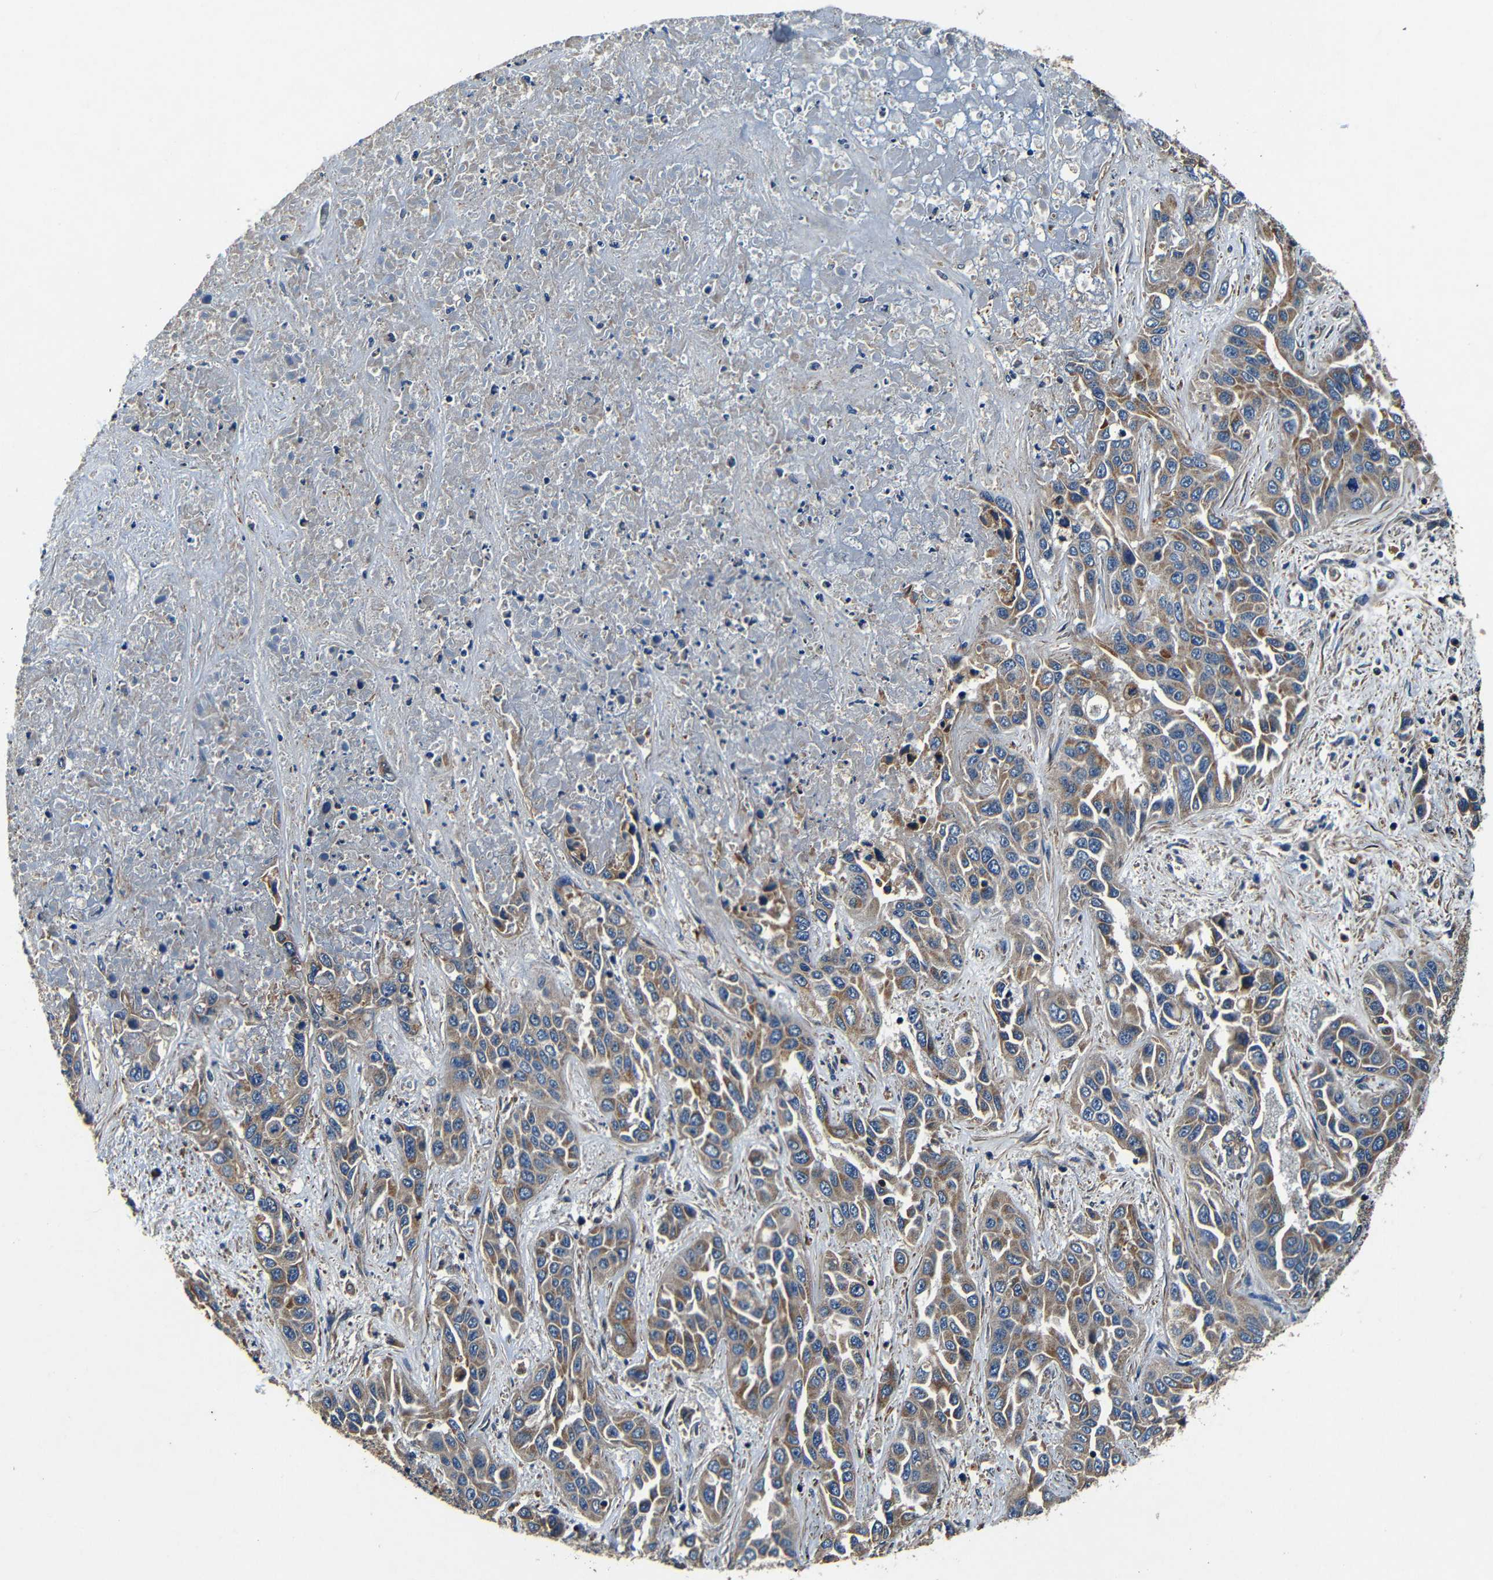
{"staining": {"intensity": "moderate", "quantity": ">75%", "location": "cytoplasmic/membranous"}, "tissue": "liver cancer", "cell_type": "Tumor cells", "image_type": "cancer", "snomed": [{"axis": "morphology", "description": "Cholangiocarcinoma"}, {"axis": "topography", "description": "Liver"}], "caption": "Immunohistochemistry (IHC) (DAB (3,3'-diaminobenzidine)) staining of human cholangiocarcinoma (liver) displays moderate cytoplasmic/membranous protein staining in about >75% of tumor cells.", "gene": "MTX1", "patient": {"sex": "female", "age": 52}}